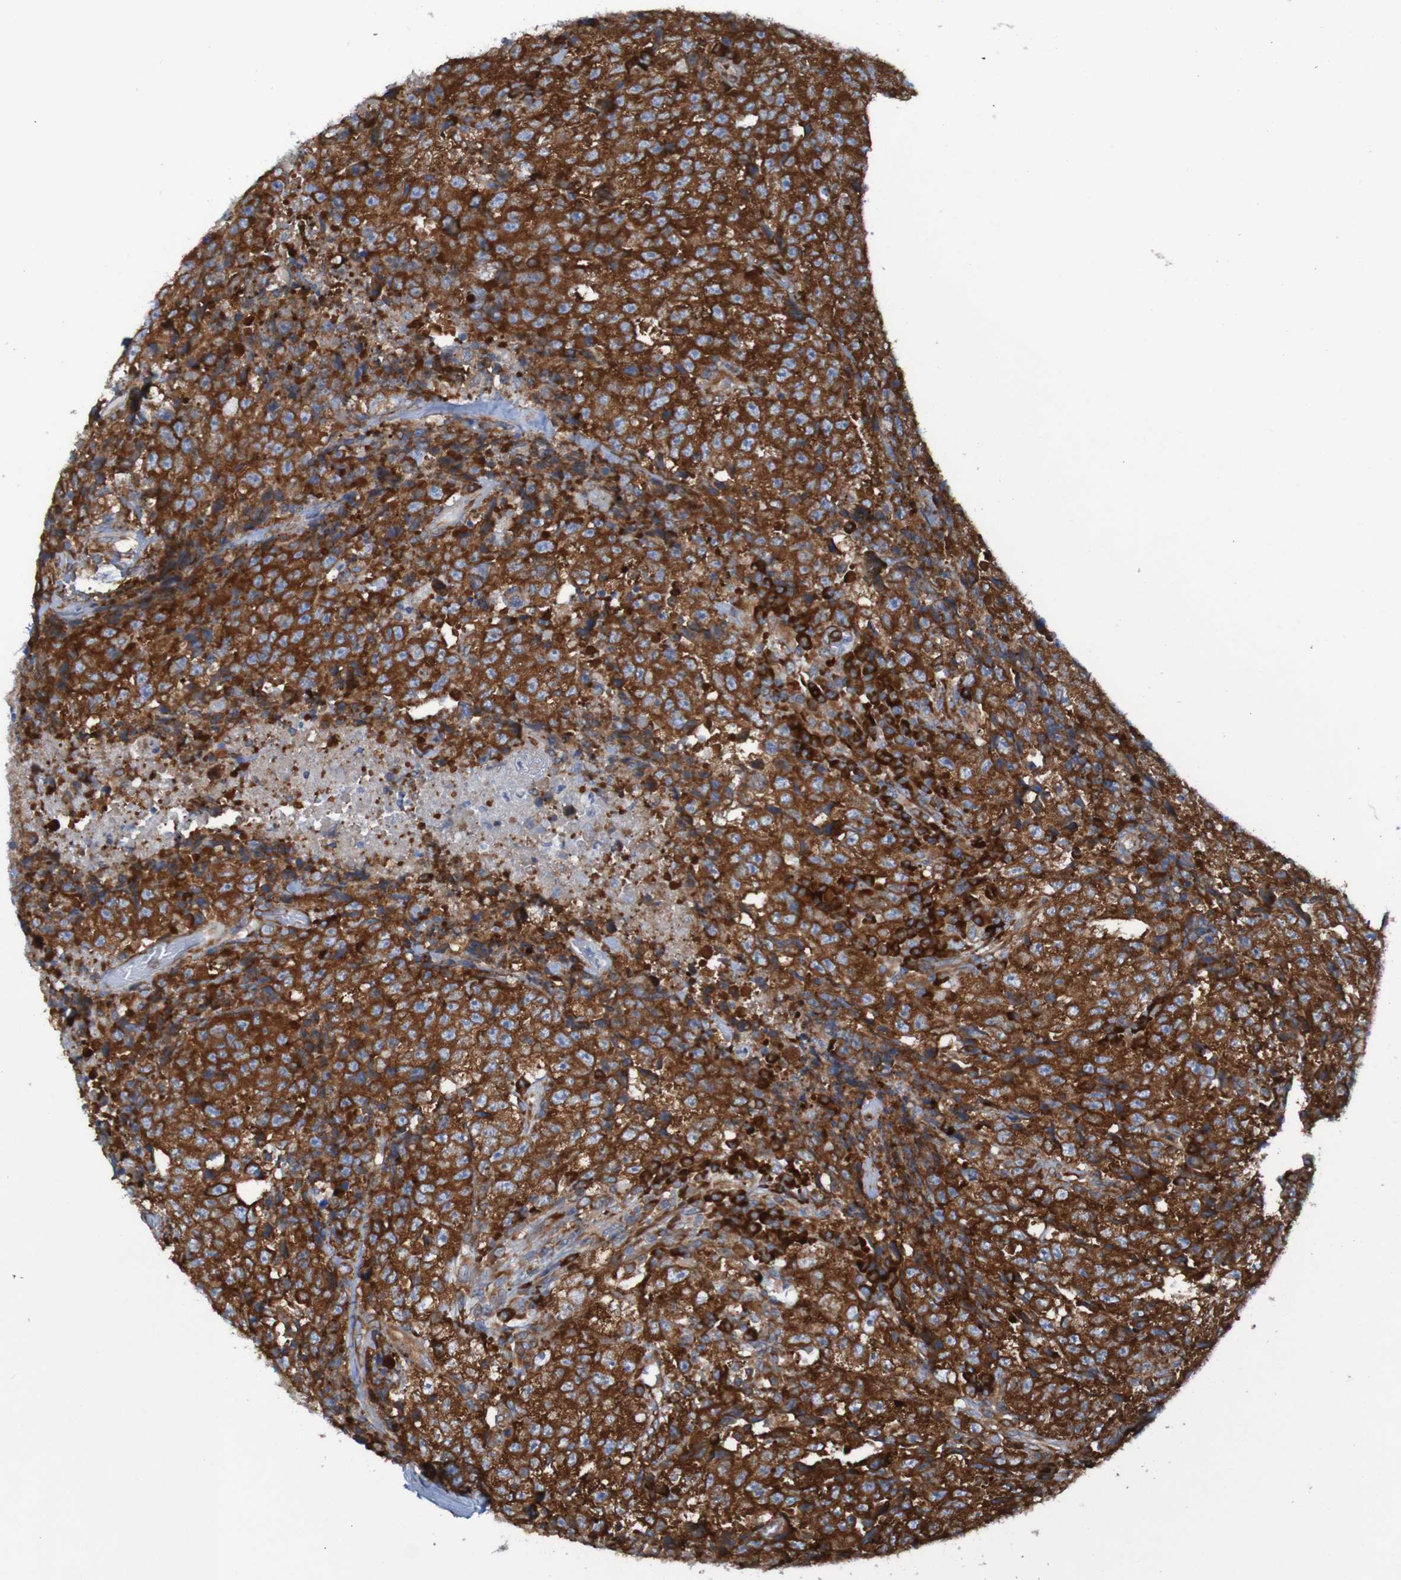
{"staining": {"intensity": "strong", "quantity": ">75%", "location": "cytoplasmic/membranous"}, "tissue": "testis cancer", "cell_type": "Tumor cells", "image_type": "cancer", "snomed": [{"axis": "morphology", "description": "Necrosis, NOS"}, {"axis": "morphology", "description": "Carcinoma, Embryonal, NOS"}, {"axis": "topography", "description": "Testis"}], "caption": "This is a photomicrograph of immunohistochemistry staining of embryonal carcinoma (testis), which shows strong staining in the cytoplasmic/membranous of tumor cells.", "gene": "RPL10", "patient": {"sex": "male", "age": 19}}